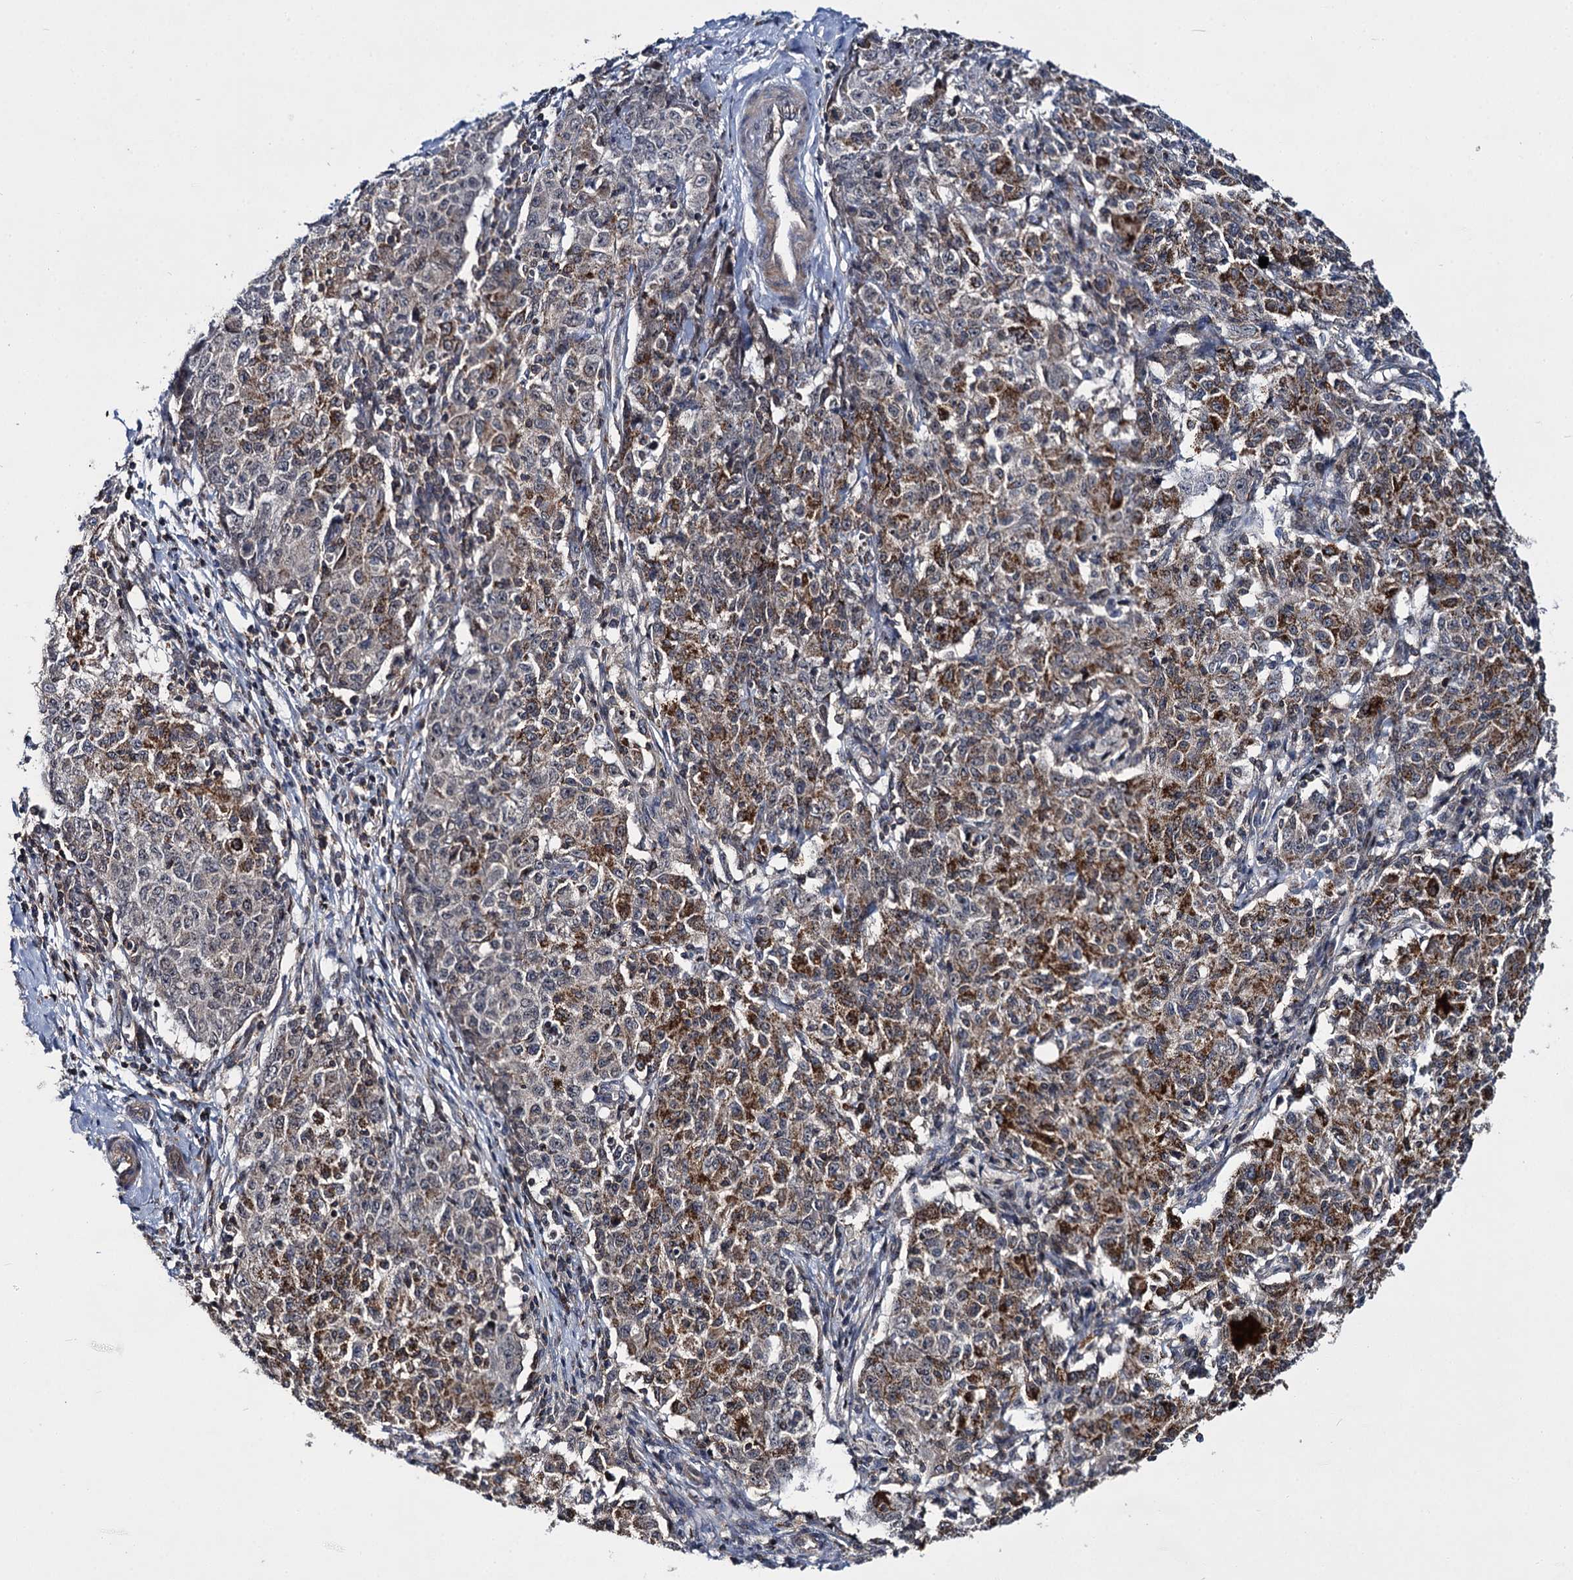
{"staining": {"intensity": "moderate", "quantity": "25%-75%", "location": "cytoplasmic/membranous"}, "tissue": "ovarian cancer", "cell_type": "Tumor cells", "image_type": "cancer", "snomed": [{"axis": "morphology", "description": "Carcinoma, endometroid"}, {"axis": "topography", "description": "Ovary"}], "caption": "Endometroid carcinoma (ovarian) tissue displays moderate cytoplasmic/membranous expression in about 25%-75% of tumor cells The protein is shown in brown color, while the nuclei are stained blue.", "gene": "ABLIM1", "patient": {"sex": "female", "age": 42}}